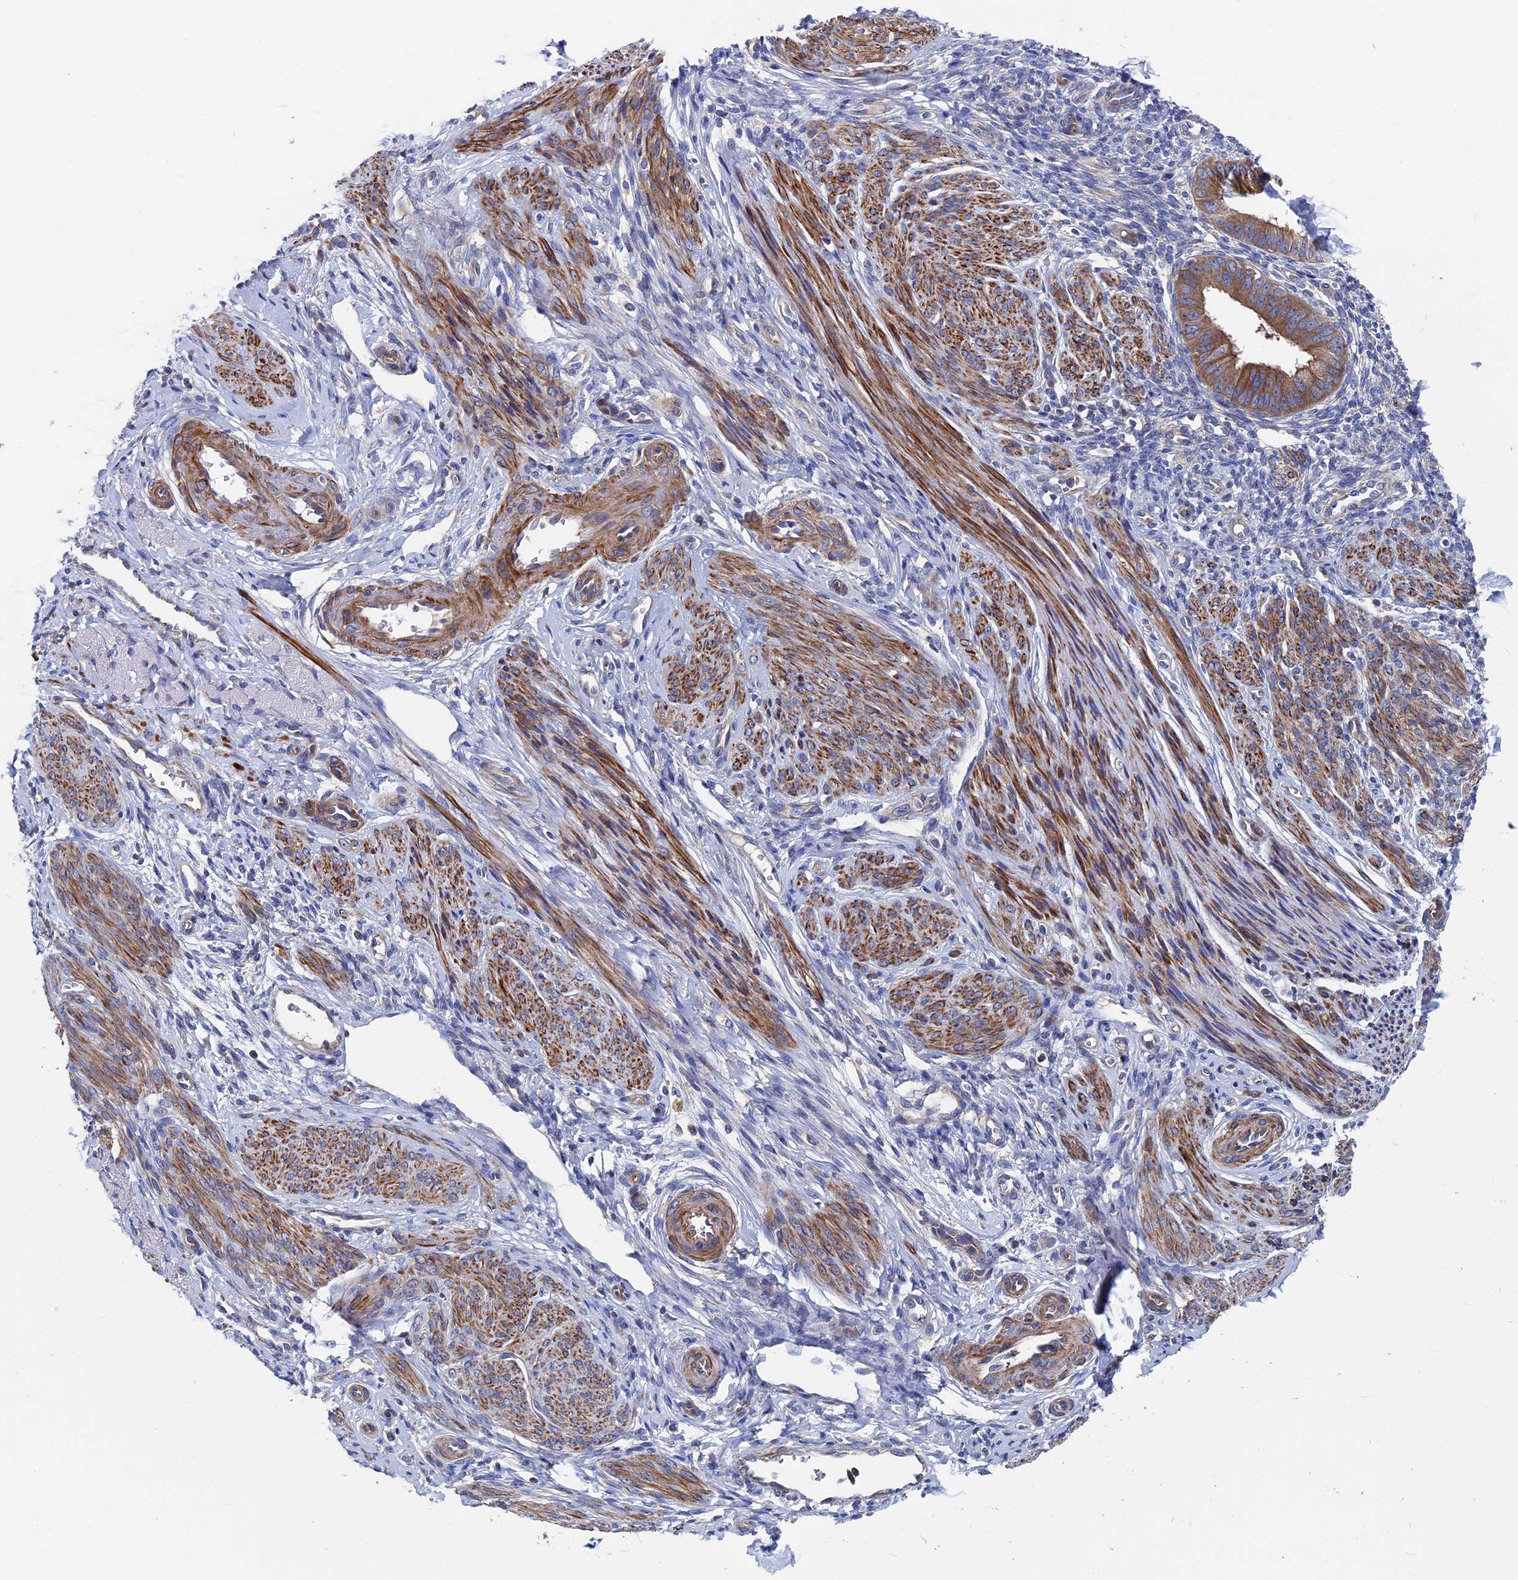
{"staining": {"intensity": "negative", "quantity": "none", "location": "none"}, "tissue": "endometrium", "cell_type": "Cells in endometrial stroma", "image_type": "normal", "snomed": [{"axis": "morphology", "description": "Normal tissue, NOS"}, {"axis": "topography", "description": "Uterus"}, {"axis": "topography", "description": "Endometrium"}], "caption": "Immunohistochemistry histopathology image of unremarkable endometrium: endometrium stained with DAB displays no significant protein staining in cells in endometrial stroma. (Brightfield microscopy of DAB immunohistochemistry (IHC) at high magnification).", "gene": "DNAJC3", "patient": {"sex": "female", "age": 48}}